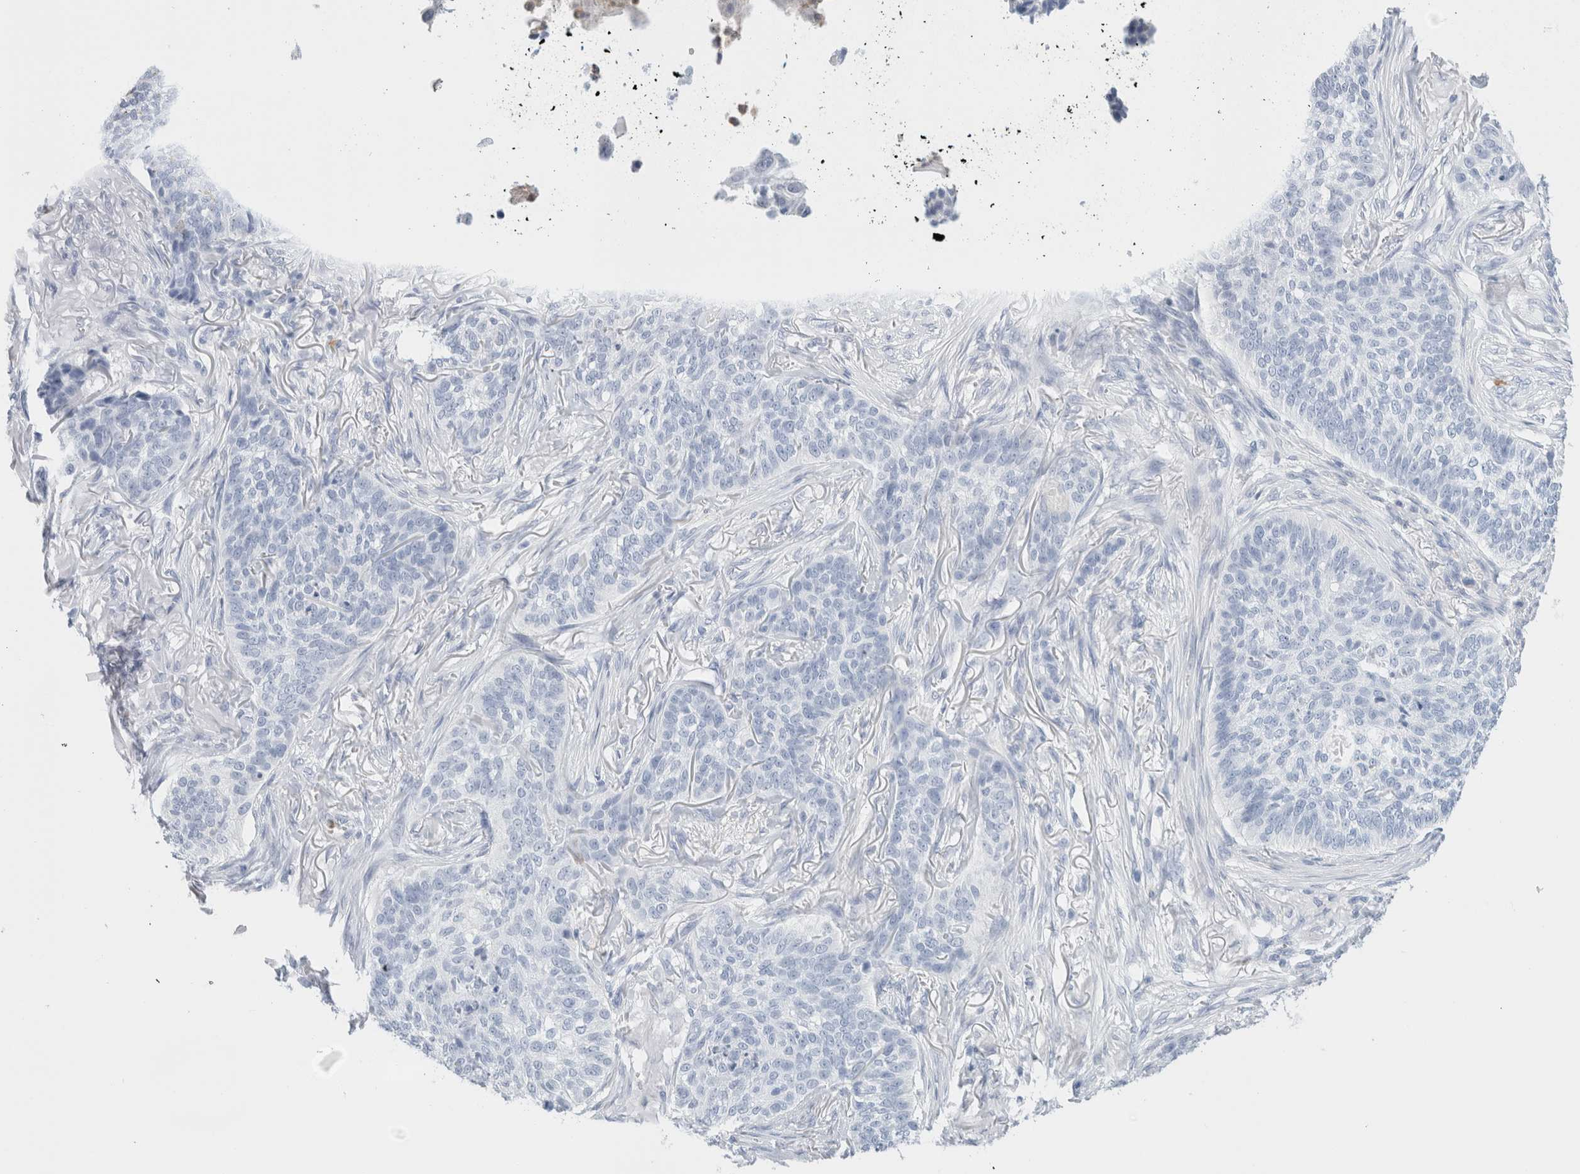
{"staining": {"intensity": "negative", "quantity": "none", "location": "none"}, "tissue": "skin cancer", "cell_type": "Tumor cells", "image_type": "cancer", "snomed": [{"axis": "morphology", "description": "Basal cell carcinoma"}, {"axis": "topography", "description": "Skin"}], "caption": "High power microscopy histopathology image of an immunohistochemistry (IHC) micrograph of skin cancer, revealing no significant expression in tumor cells.", "gene": "ARG1", "patient": {"sex": "male", "age": 85}}